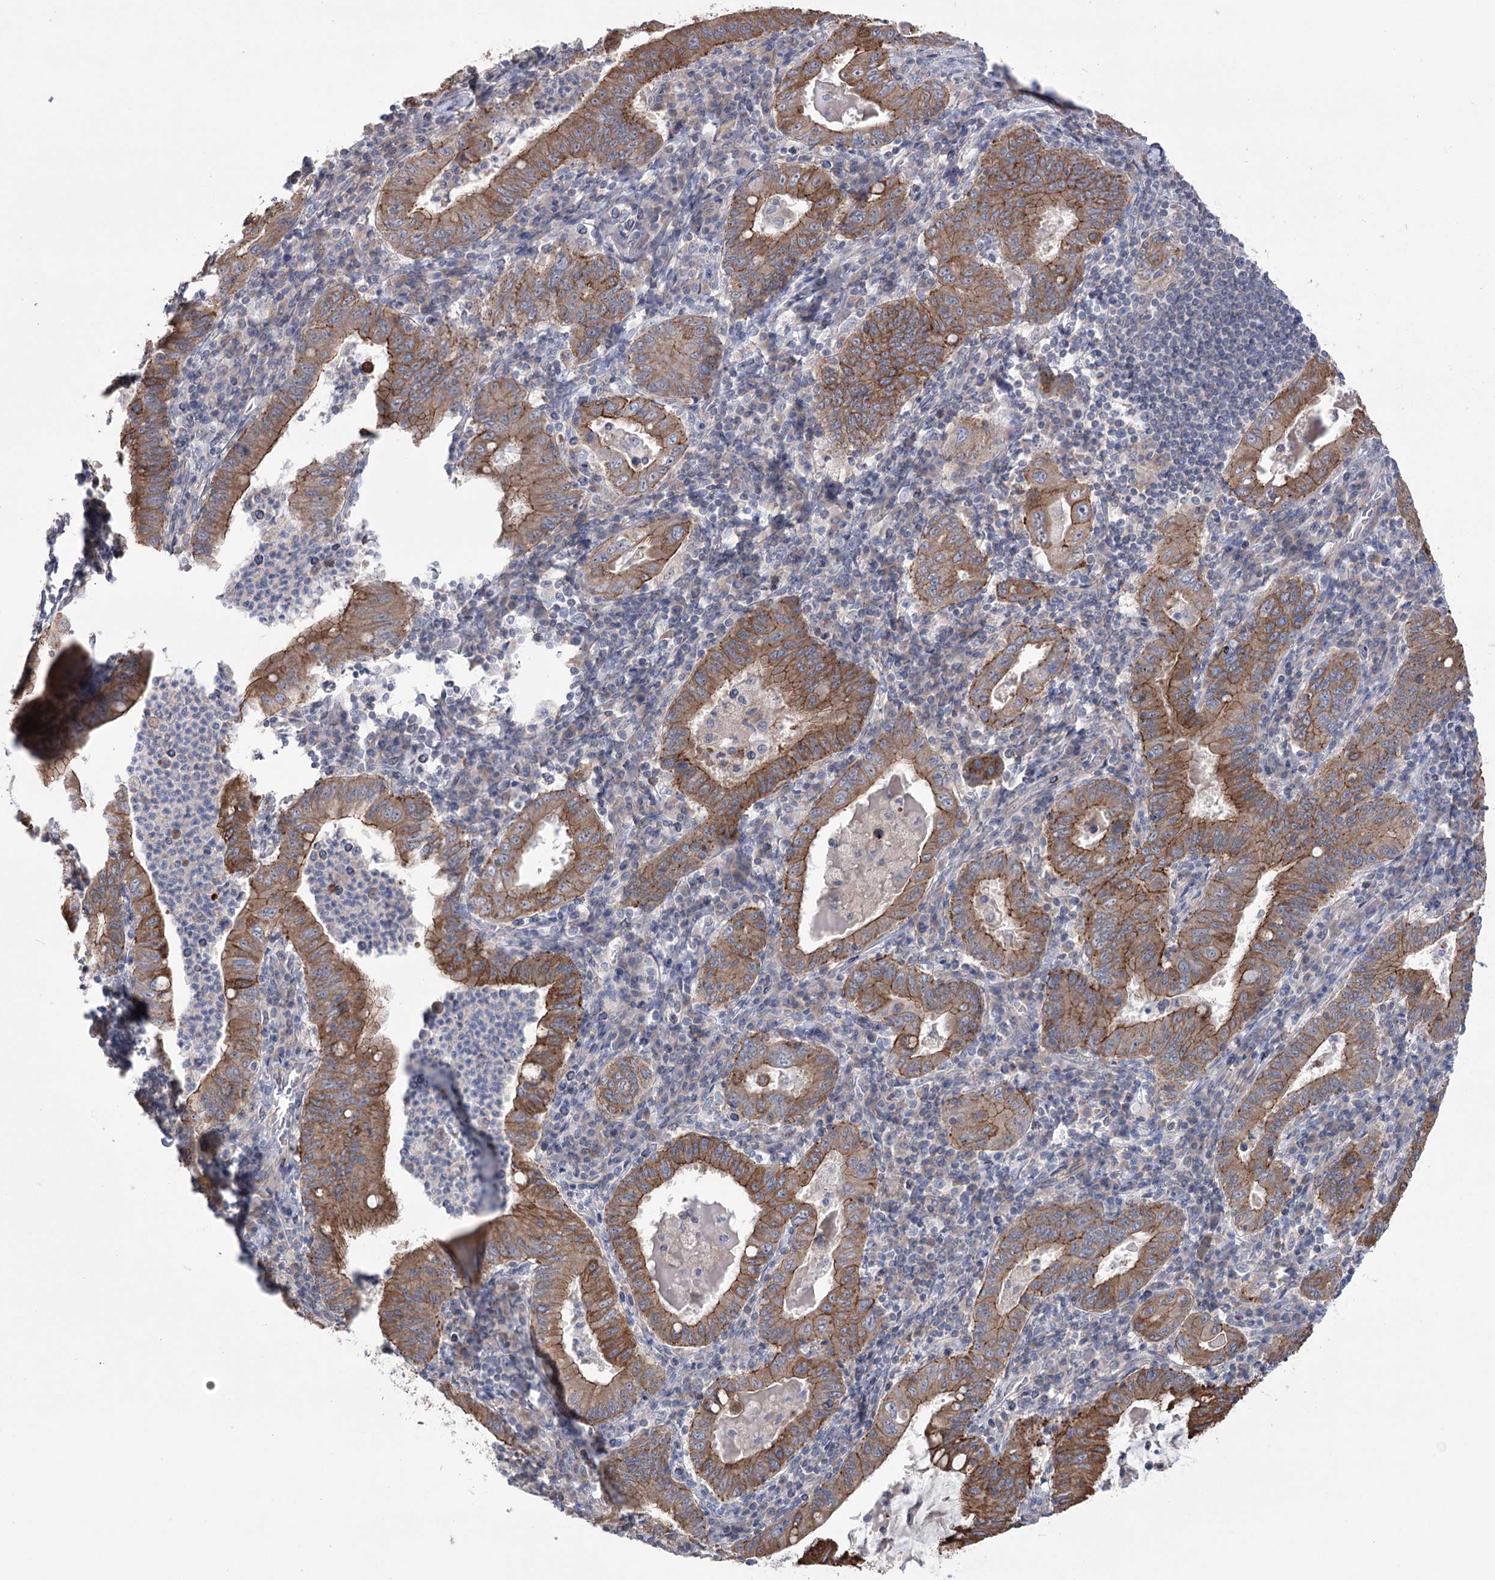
{"staining": {"intensity": "moderate", "quantity": ">75%", "location": "cytoplasmic/membranous"}, "tissue": "stomach cancer", "cell_type": "Tumor cells", "image_type": "cancer", "snomed": [{"axis": "morphology", "description": "Normal tissue, NOS"}, {"axis": "morphology", "description": "Adenocarcinoma, NOS"}, {"axis": "topography", "description": "Esophagus"}, {"axis": "topography", "description": "Stomach, upper"}, {"axis": "topography", "description": "Peripheral nerve tissue"}], "caption": "Stomach cancer was stained to show a protein in brown. There is medium levels of moderate cytoplasmic/membranous staining in about >75% of tumor cells.", "gene": "TRIM71", "patient": {"sex": "male", "age": 62}}